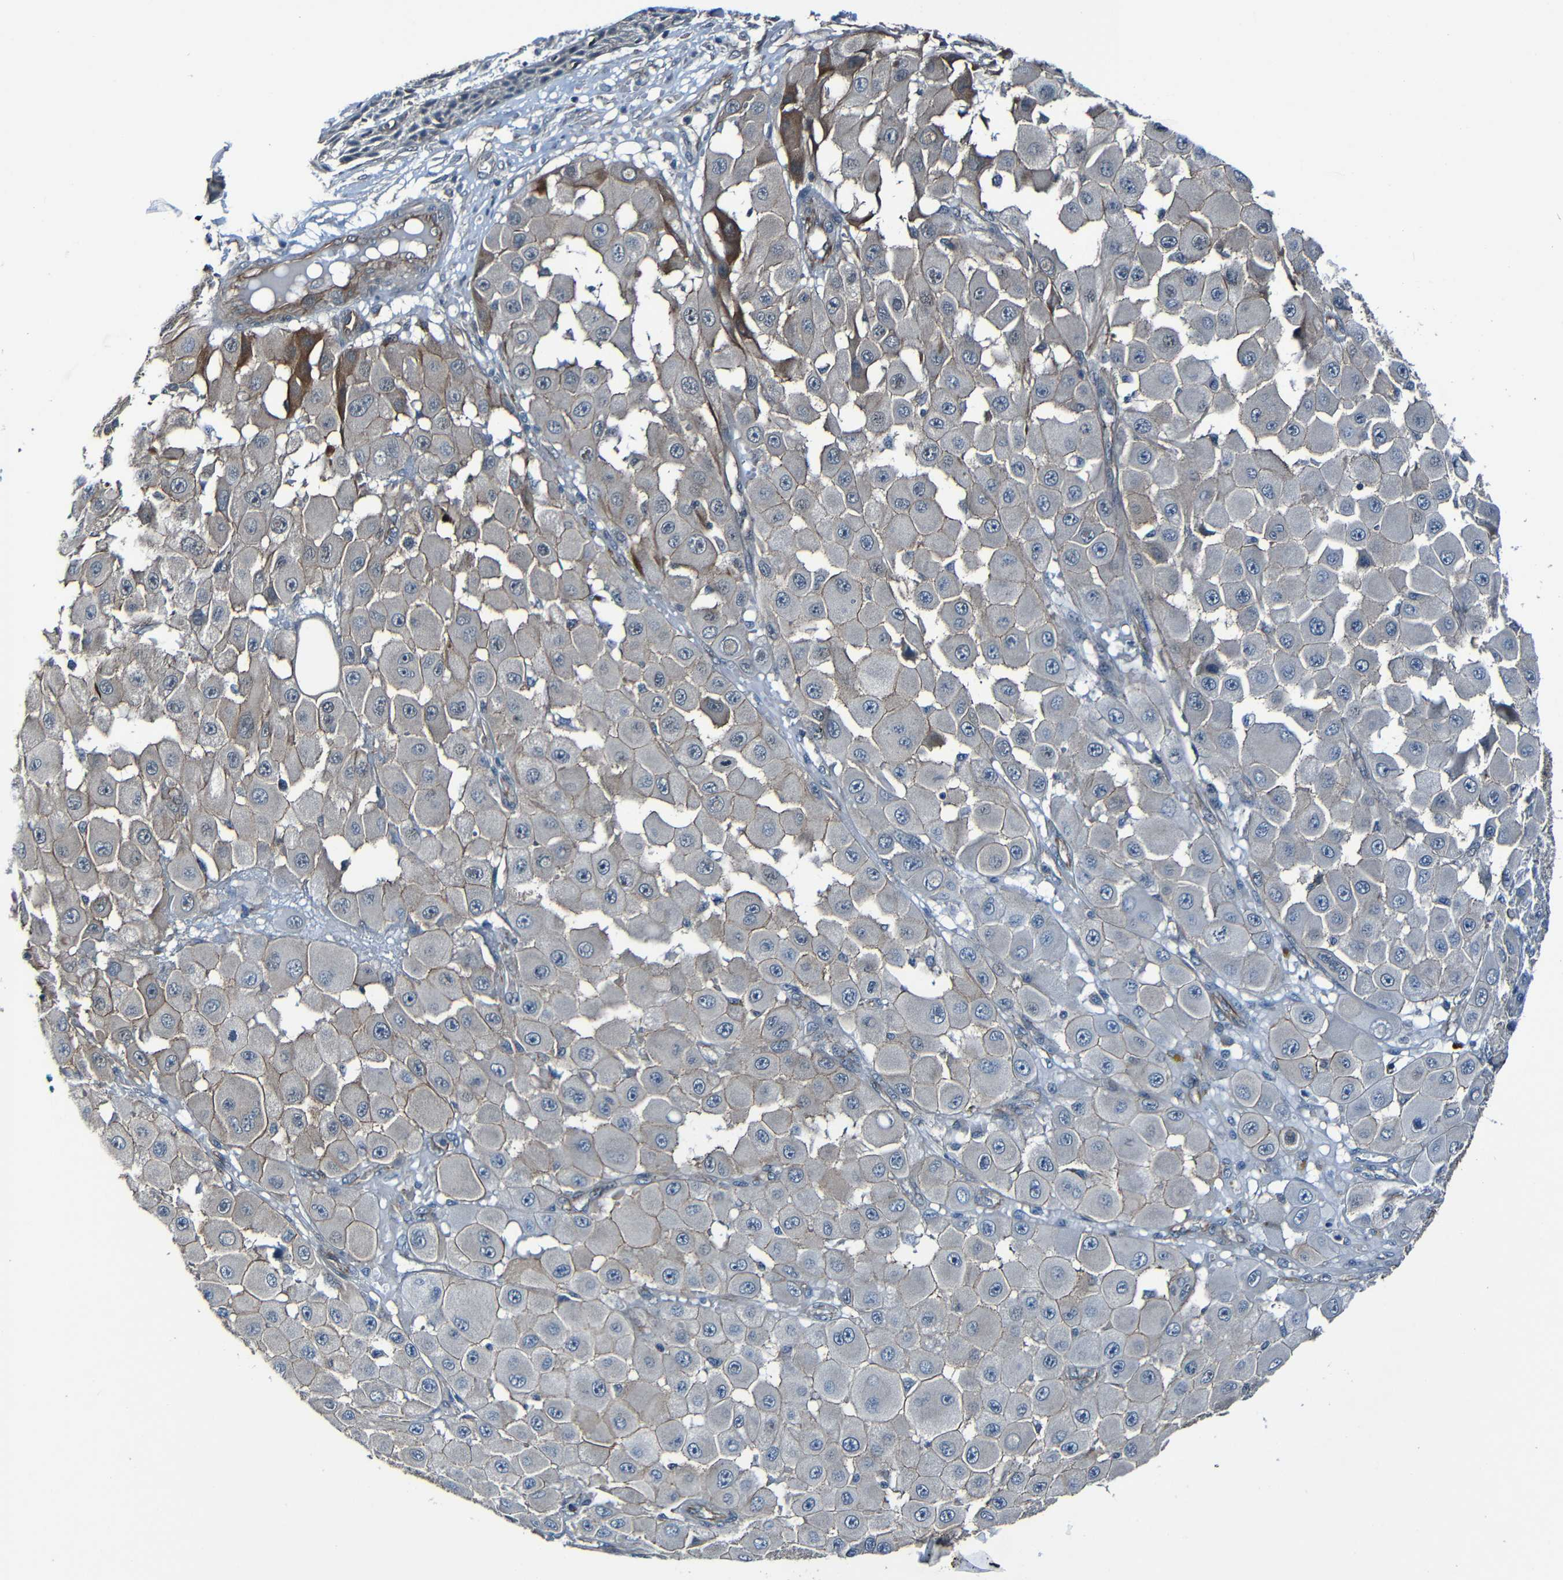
{"staining": {"intensity": "negative", "quantity": "none", "location": "none"}, "tissue": "melanoma", "cell_type": "Tumor cells", "image_type": "cancer", "snomed": [{"axis": "morphology", "description": "Malignant melanoma, NOS"}, {"axis": "topography", "description": "Skin"}], "caption": "Tumor cells show no significant protein expression in melanoma.", "gene": "LGR5", "patient": {"sex": "female", "age": 81}}